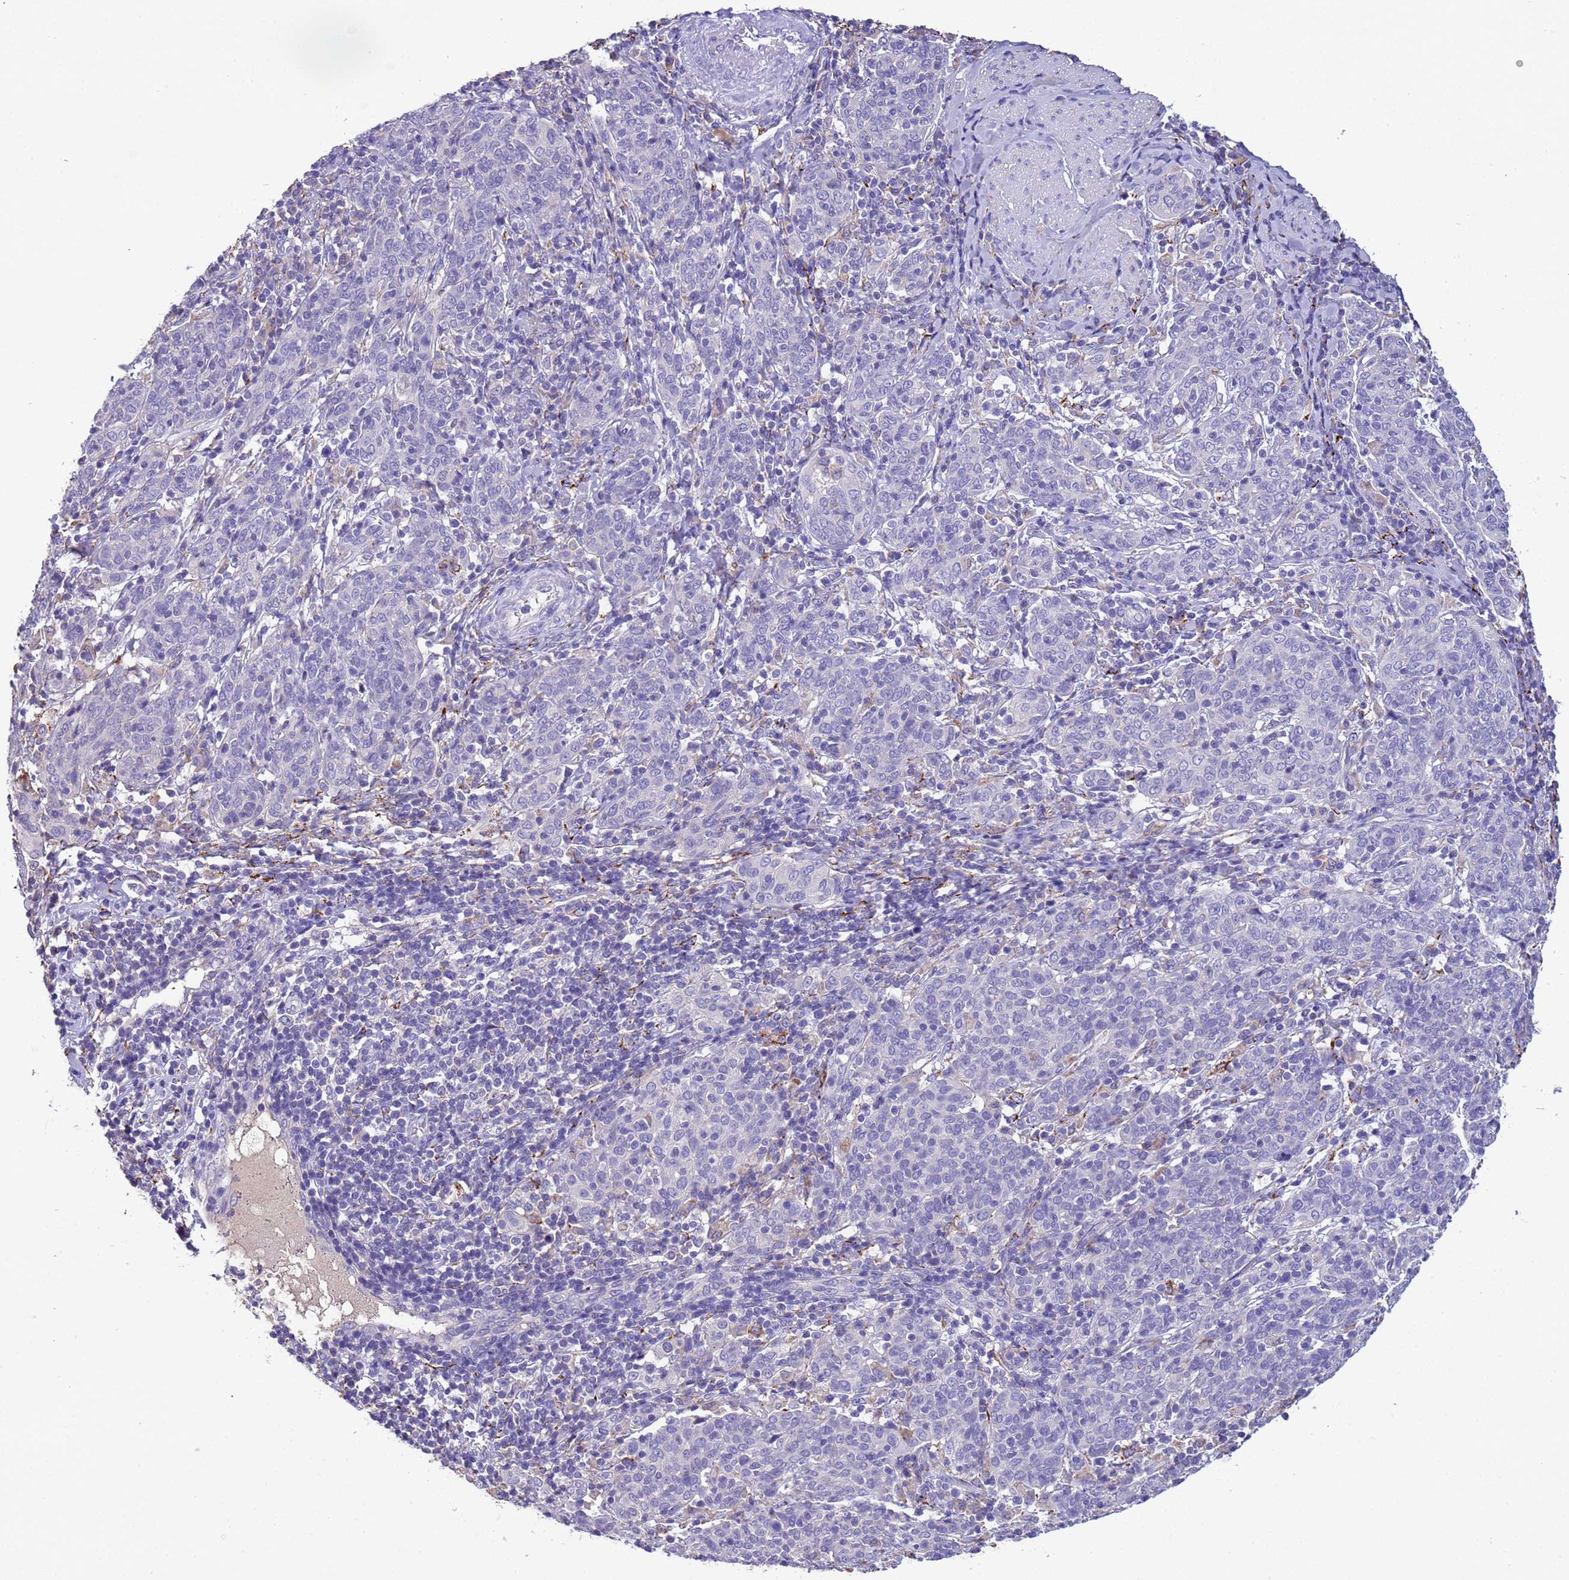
{"staining": {"intensity": "negative", "quantity": "none", "location": "none"}, "tissue": "cervical cancer", "cell_type": "Tumor cells", "image_type": "cancer", "snomed": [{"axis": "morphology", "description": "Squamous cell carcinoma, NOS"}, {"axis": "topography", "description": "Cervix"}], "caption": "Immunohistochemistry photomicrograph of cervical squamous cell carcinoma stained for a protein (brown), which exhibits no positivity in tumor cells.", "gene": "SLC24A3", "patient": {"sex": "female", "age": 67}}